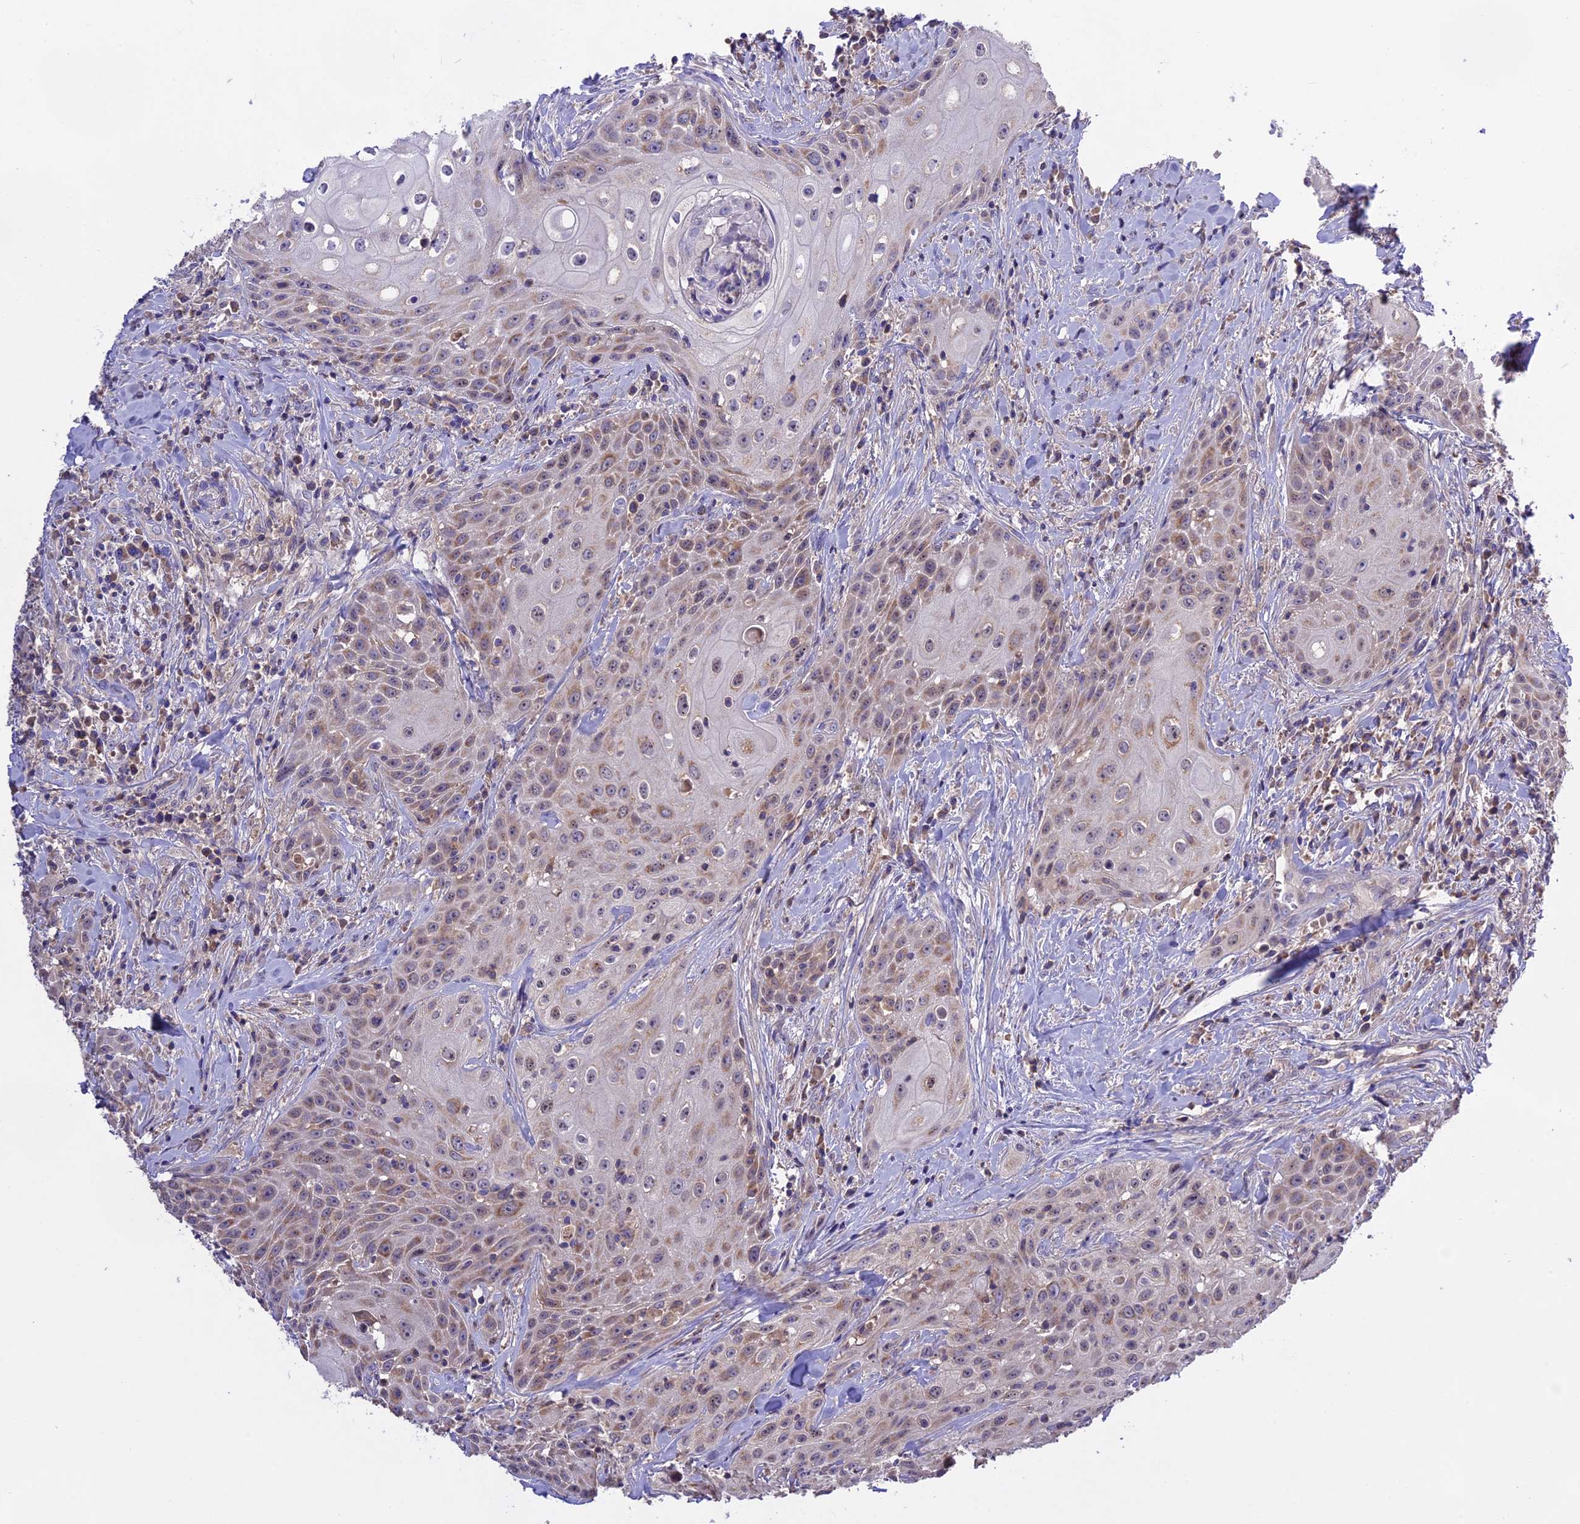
{"staining": {"intensity": "weak", "quantity": ">75%", "location": "cytoplasmic/membranous,nuclear"}, "tissue": "head and neck cancer", "cell_type": "Tumor cells", "image_type": "cancer", "snomed": [{"axis": "morphology", "description": "Squamous cell carcinoma, NOS"}, {"axis": "topography", "description": "Oral tissue"}, {"axis": "topography", "description": "Head-Neck"}], "caption": "Approximately >75% of tumor cells in human head and neck squamous cell carcinoma show weak cytoplasmic/membranous and nuclear protein staining as visualized by brown immunohistochemical staining.", "gene": "NUDT8", "patient": {"sex": "female", "age": 82}}